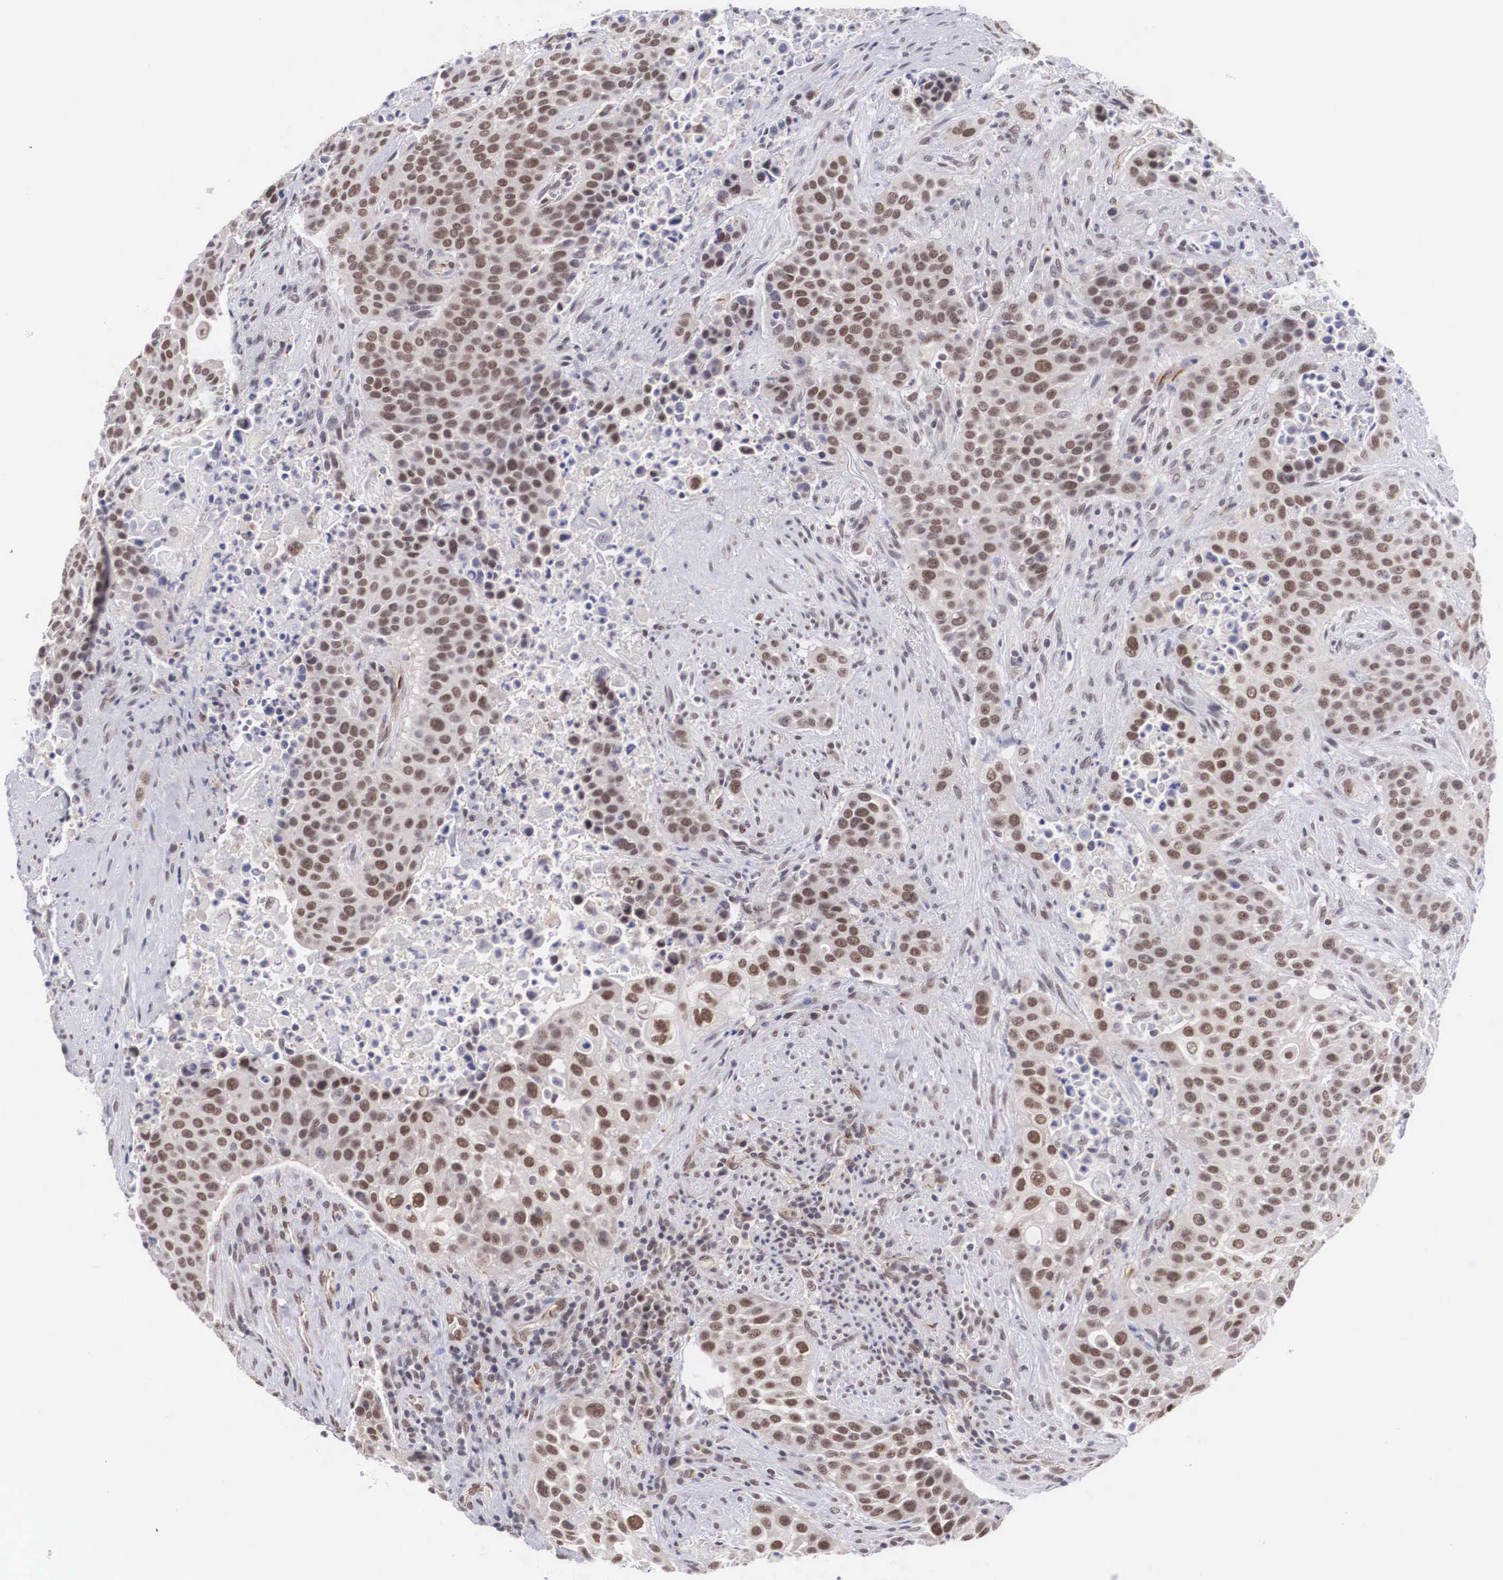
{"staining": {"intensity": "moderate", "quantity": ">75%", "location": "nuclear"}, "tissue": "urothelial cancer", "cell_type": "Tumor cells", "image_type": "cancer", "snomed": [{"axis": "morphology", "description": "Urothelial carcinoma, High grade"}, {"axis": "topography", "description": "Urinary bladder"}], "caption": "Urothelial carcinoma (high-grade) was stained to show a protein in brown. There is medium levels of moderate nuclear positivity in approximately >75% of tumor cells. Using DAB (3,3'-diaminobenzidine) (brown) and hematoxylin (blue) stains, captured at high magnification using brightfield microscopy.", "gene": "MORC2", "patient": {"sex": "male", "age": 74}}